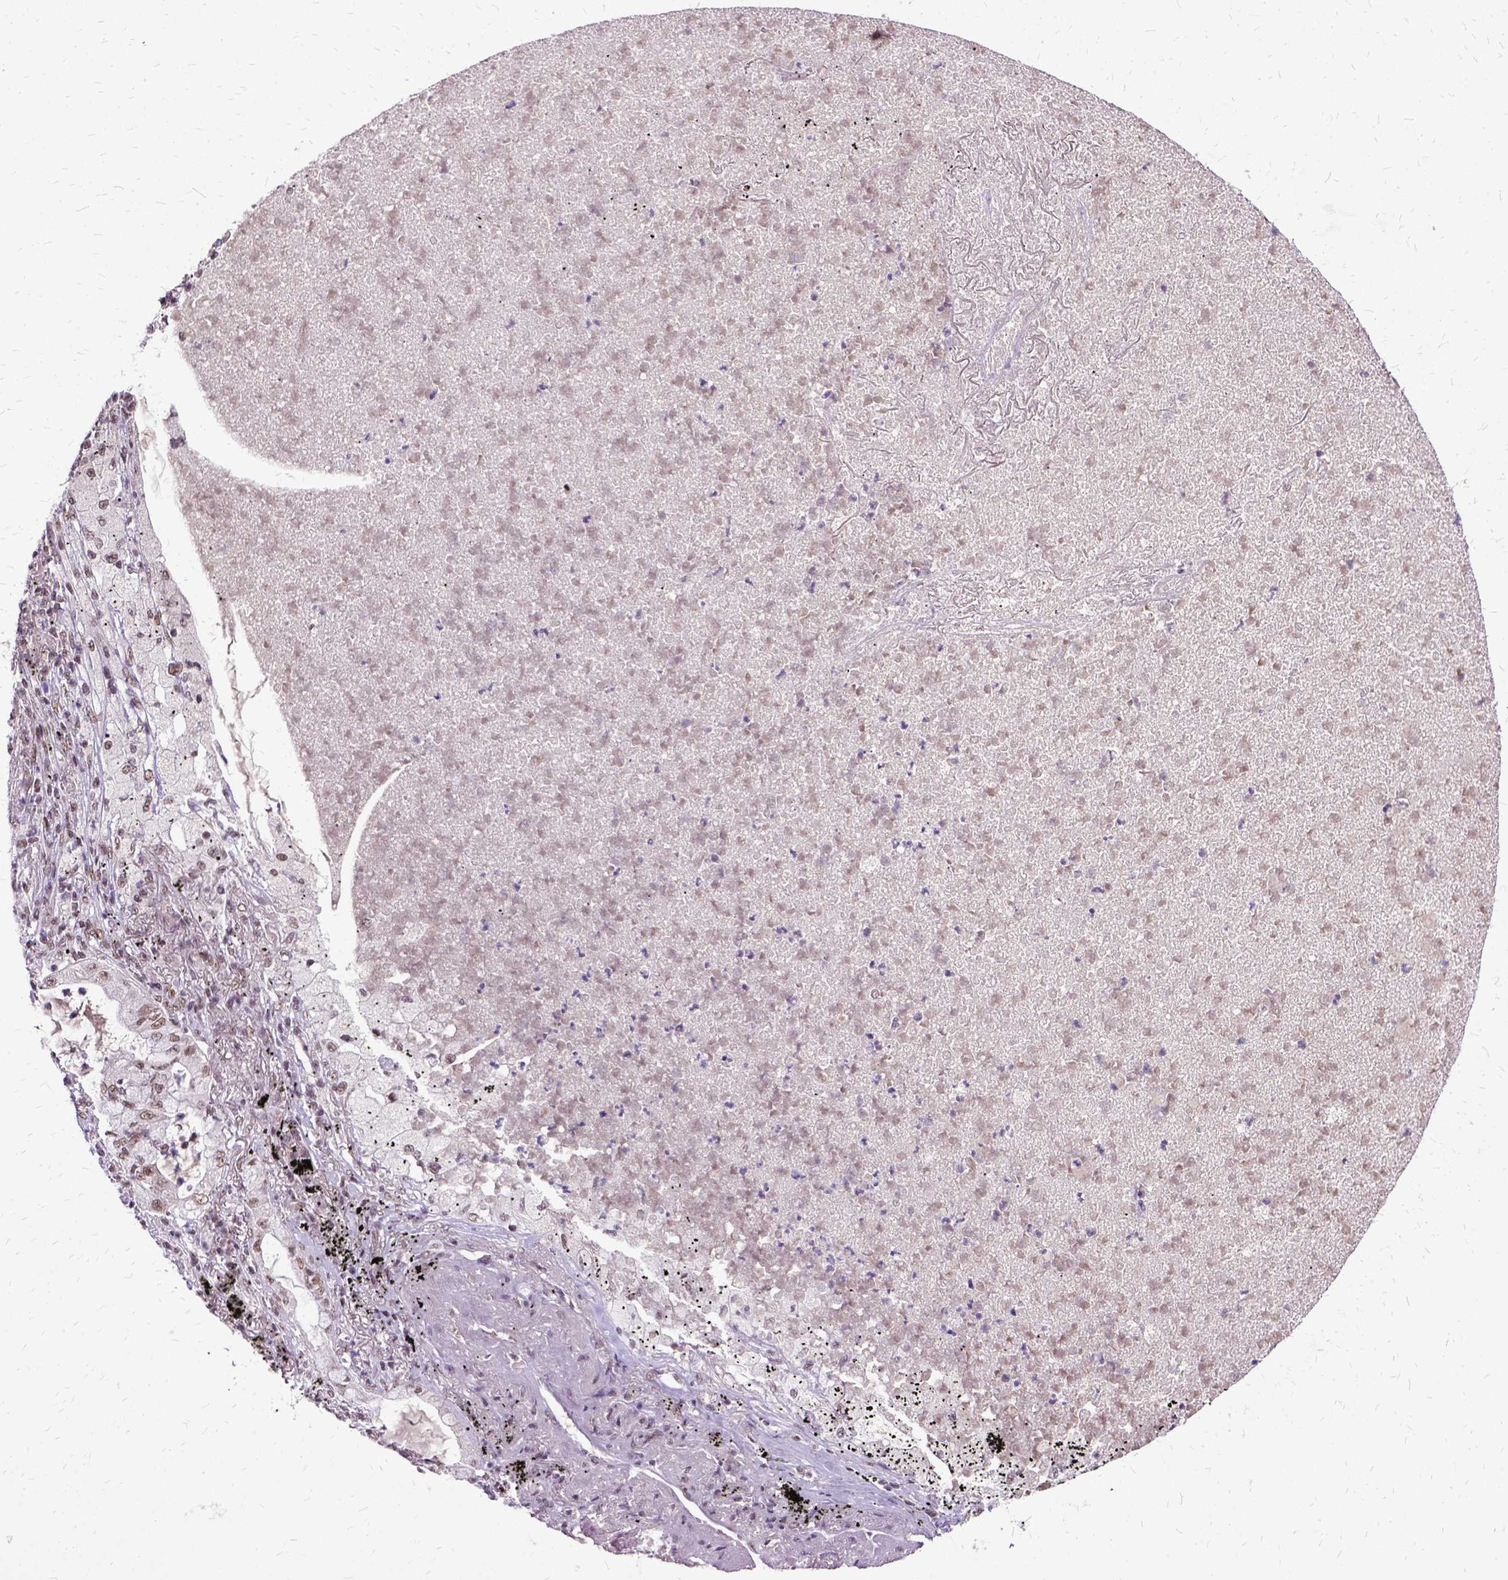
{"staining": {"intensity": "weak", "quantity": ">75%", "location": "nuclear"}, "tissue": "lung cancer", "cell_type": "Tumor cells", "image_type": "cancer", "snomed": [{"axis": "morphology", "description": "Adenocarcinoma, NOS"}, {"axis": "topography", "description": "Lung"}], "caption": "Lung cancer (adenocarcinoma) was stained to show a protein in brown. There is low levels of weak nuclear positivity in about >75% of tumor cells.", "gene": "SETD1A", "patient": {"sex": "female", "age": 73}}